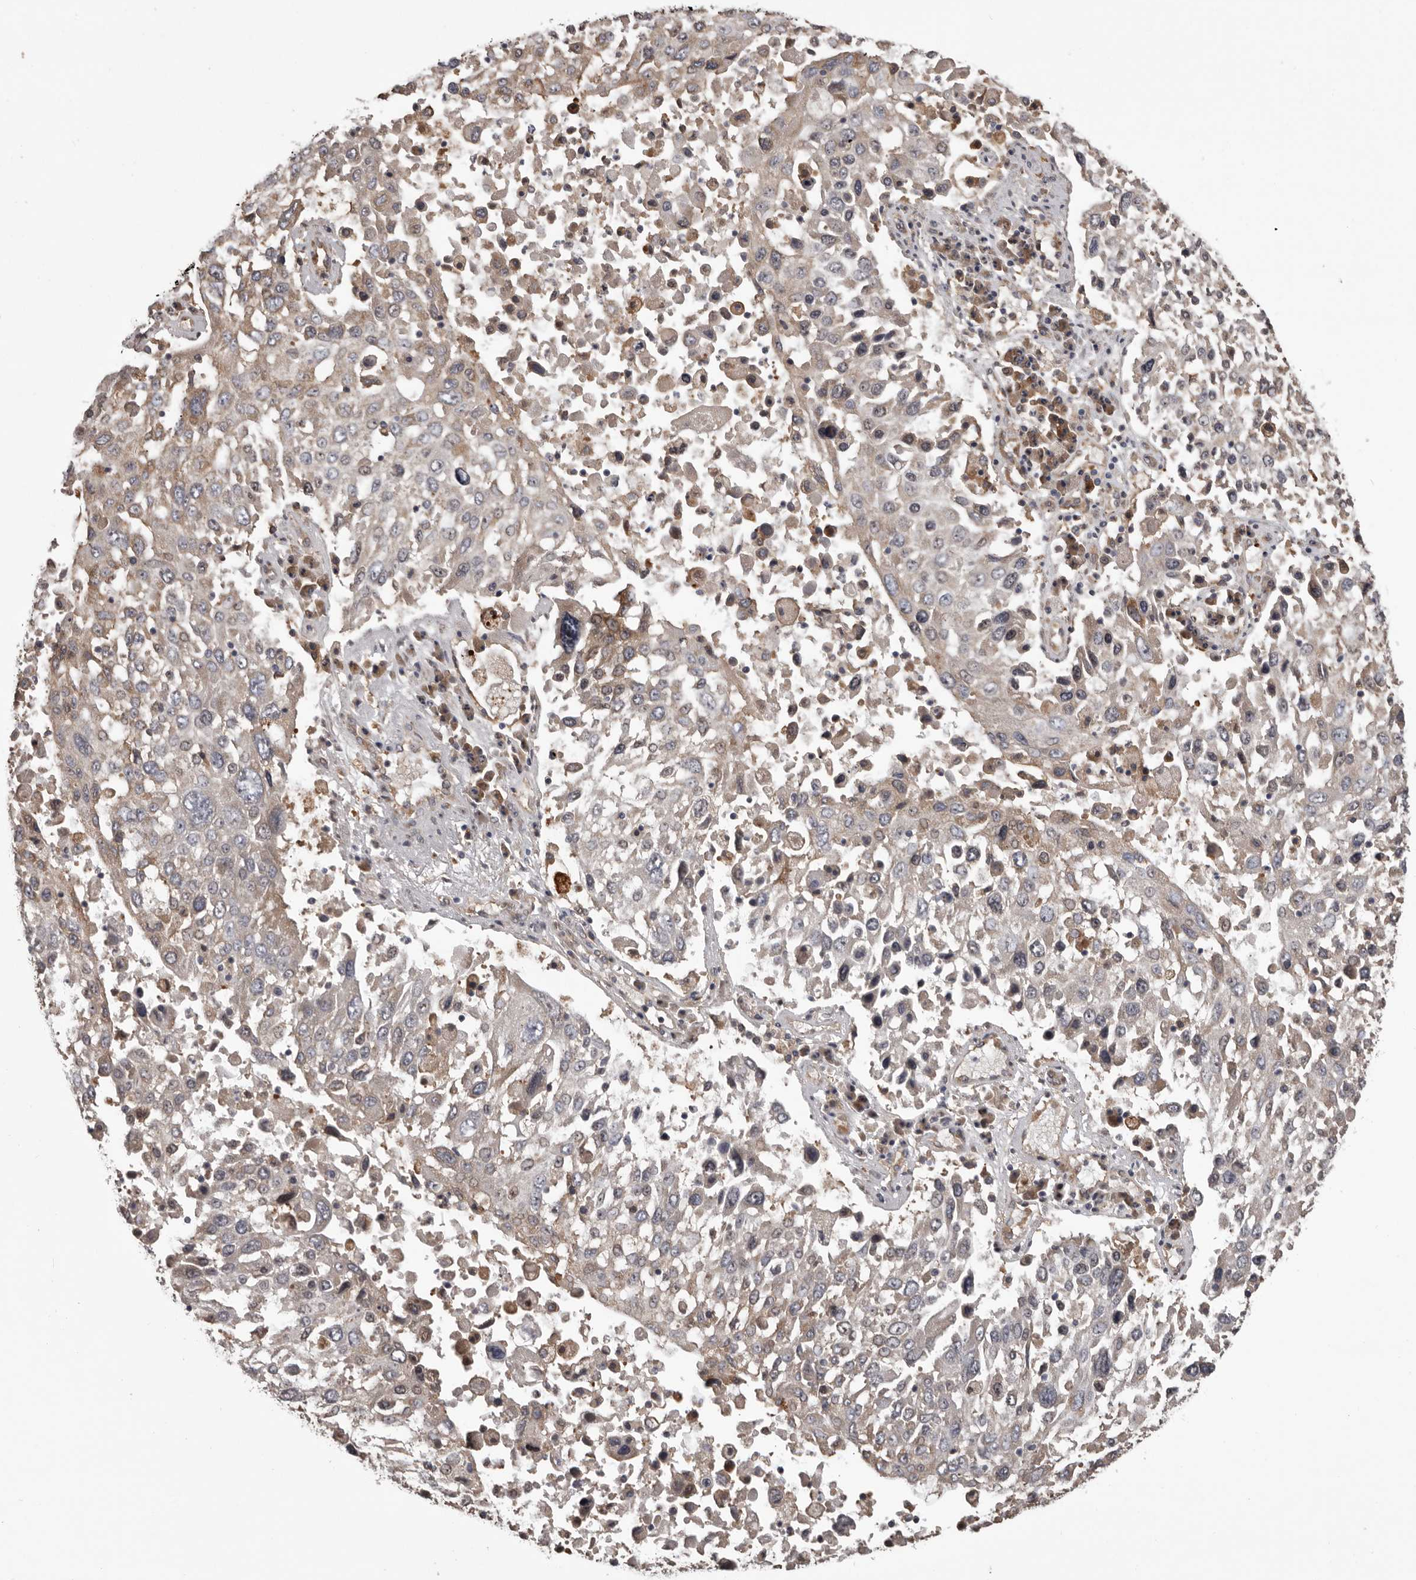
{"staining": {"intensity": "weak", "quantity": "25%-75%", "location": "cytoplasmic/membranous"}, "tissue": "lung cancer", "cell_type": "Tumor cells", "image_type": "cancer", "snomed": [{"axis": "morphology", "description": "Squamous cell carcinoma, NOS"}, {"axis": "topography", "description": "Lung"}], "caption": "Tumor cells demonstrate weak cytoplasmic/membranous expression in about 25%-75% of cells in squamous cell carcinoma (lung).", "gene": "DARS1", "patient": {"sex": "male", "age": 65}}